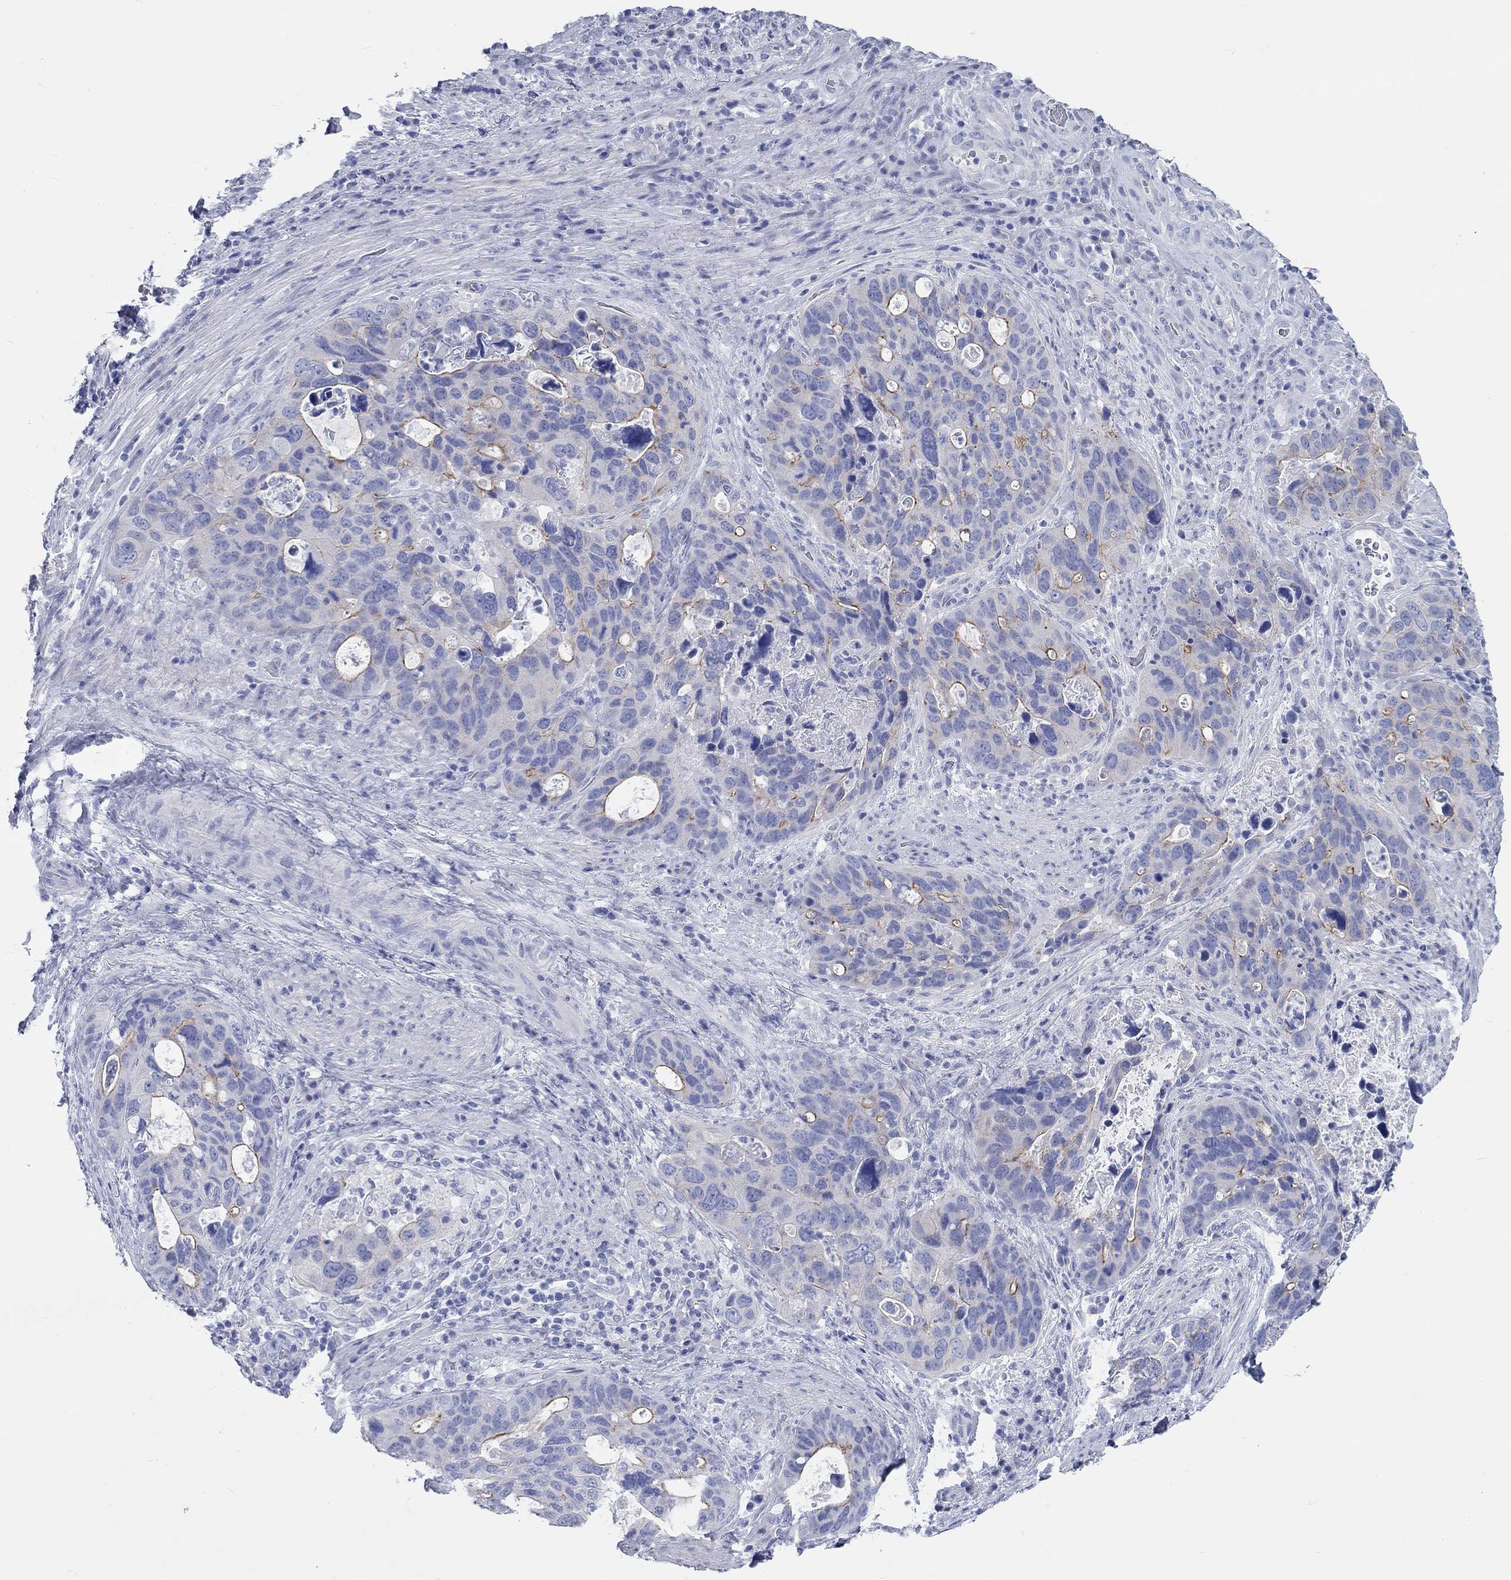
{"staining": {"intensity": "strong", "quantity": "<25%", "location": "cytoplasmic/membranous"}, "tissue": "stomach cancer", "cell_type": "Tumor cells", "image_type": "cancer", "snomed": [{"axis": "morphology", "description": "Adenocarcinoma, NOS"}, {"axis": "topography", "description": "Stomach"}], "caption": "Human stomach adenocarcinoma stained with a protein marker reveals strong staining in tumor cells.", "gene": "SPATA9", "patient": {"sex": "male", "age": 54}}